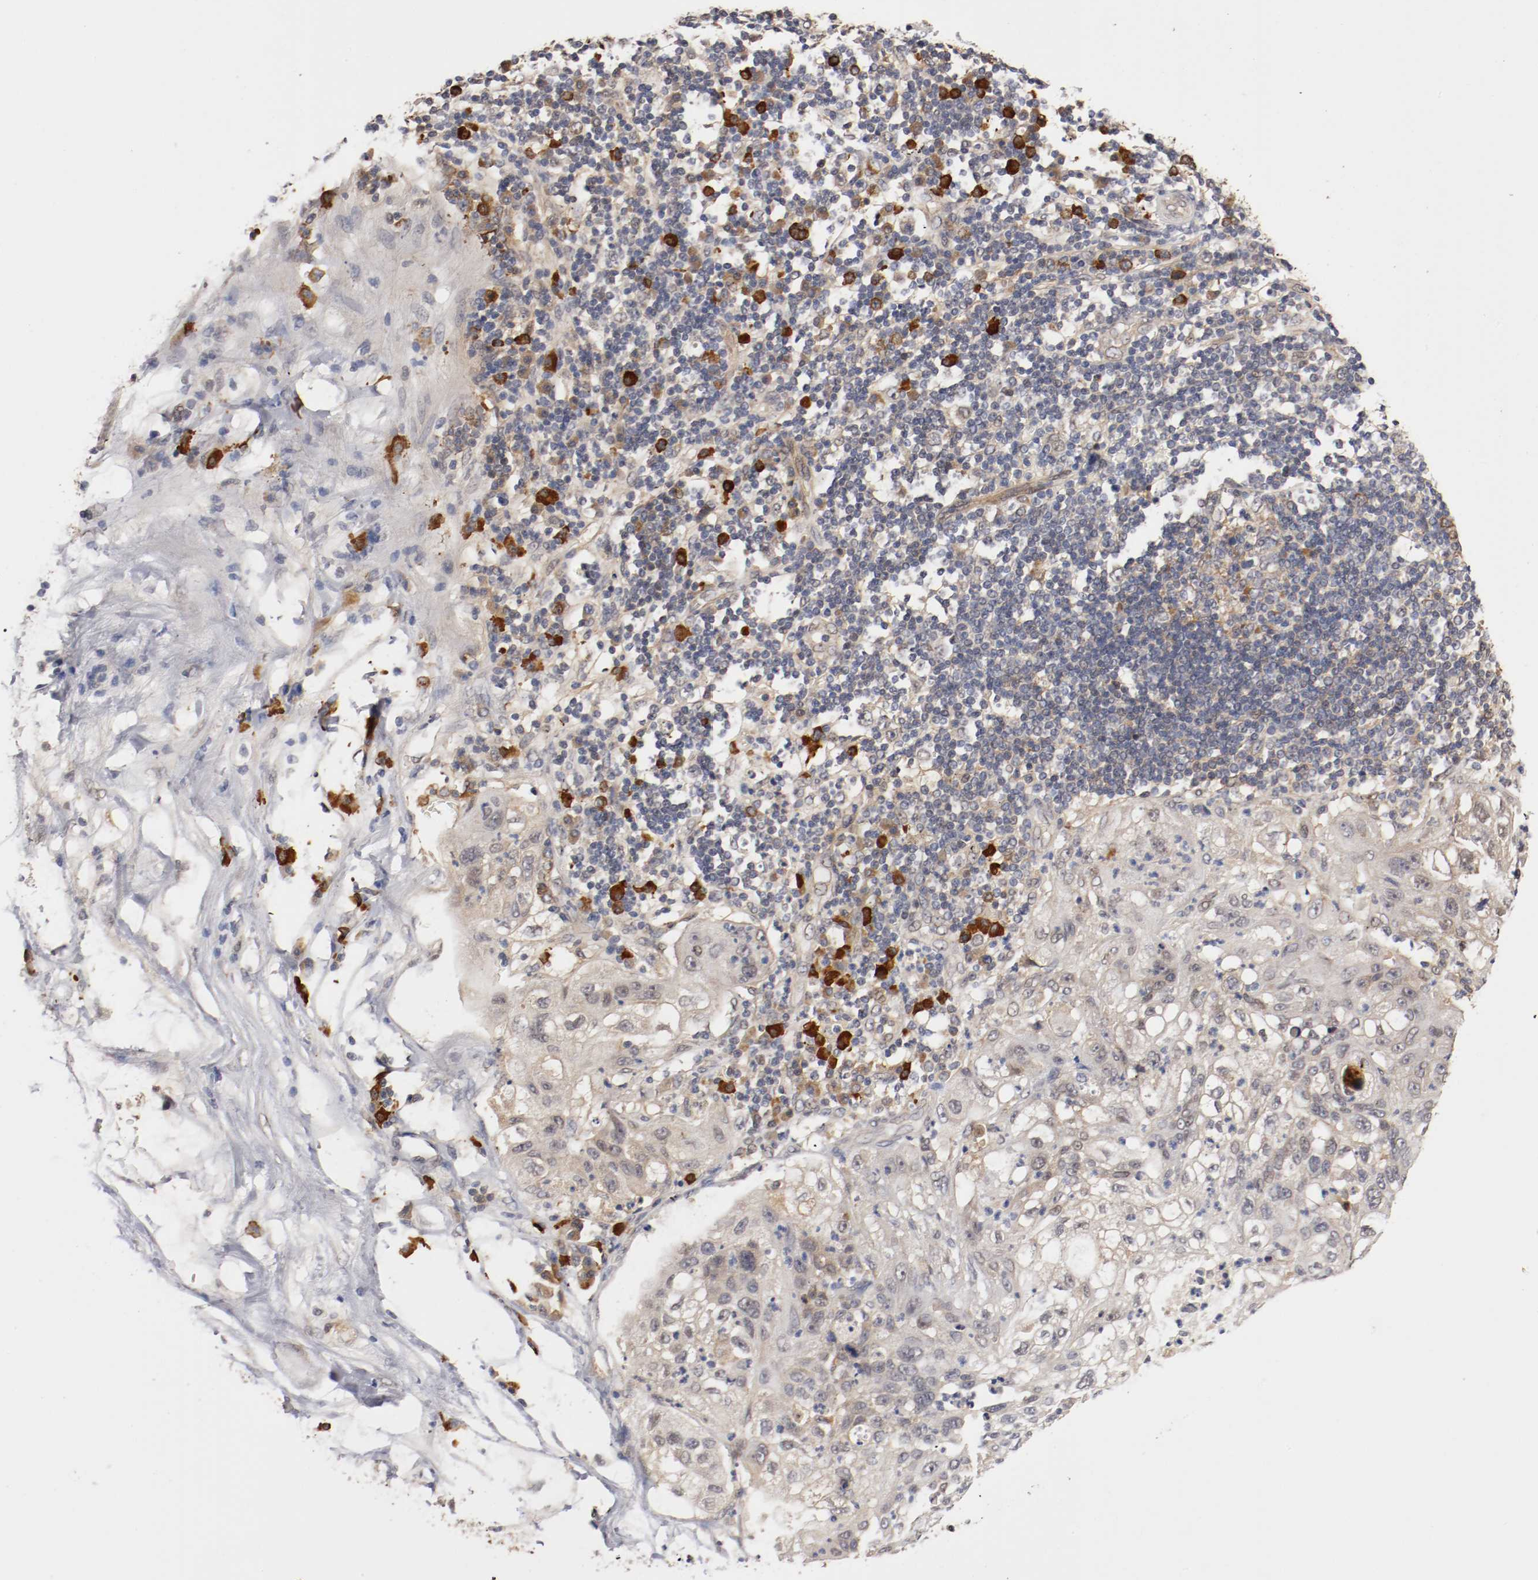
{"staining": {"intensity": "weak", "quantity": "25%-75%", "location": "cytoplasmic/membranous"}, "tissue": "lung cancer", "cell_type": "Tumor cells", "image_type": "cancer", "snomed": [{"axis": "morphology", "description": "Inflammation, NOS"}, {"axis": "morphology", "description": "Squamous cell carcinoma, NOS"}, {"axis": "topography", "description": "Lymph node"}, {"axis": "topography", "description": "Soft tissue"}, {"axis": "topography", "description": "Lung"}], "caption": "Squamous cell carcinoma (lung) tissue shows weak cytoplasmic/membranous staining in about 25%-75% of tumor cells (DAB IHC with brightfield microscopy, high magnification).", "gene": "DNMT3B", "patient": {"sex": "male", "age": 66}}